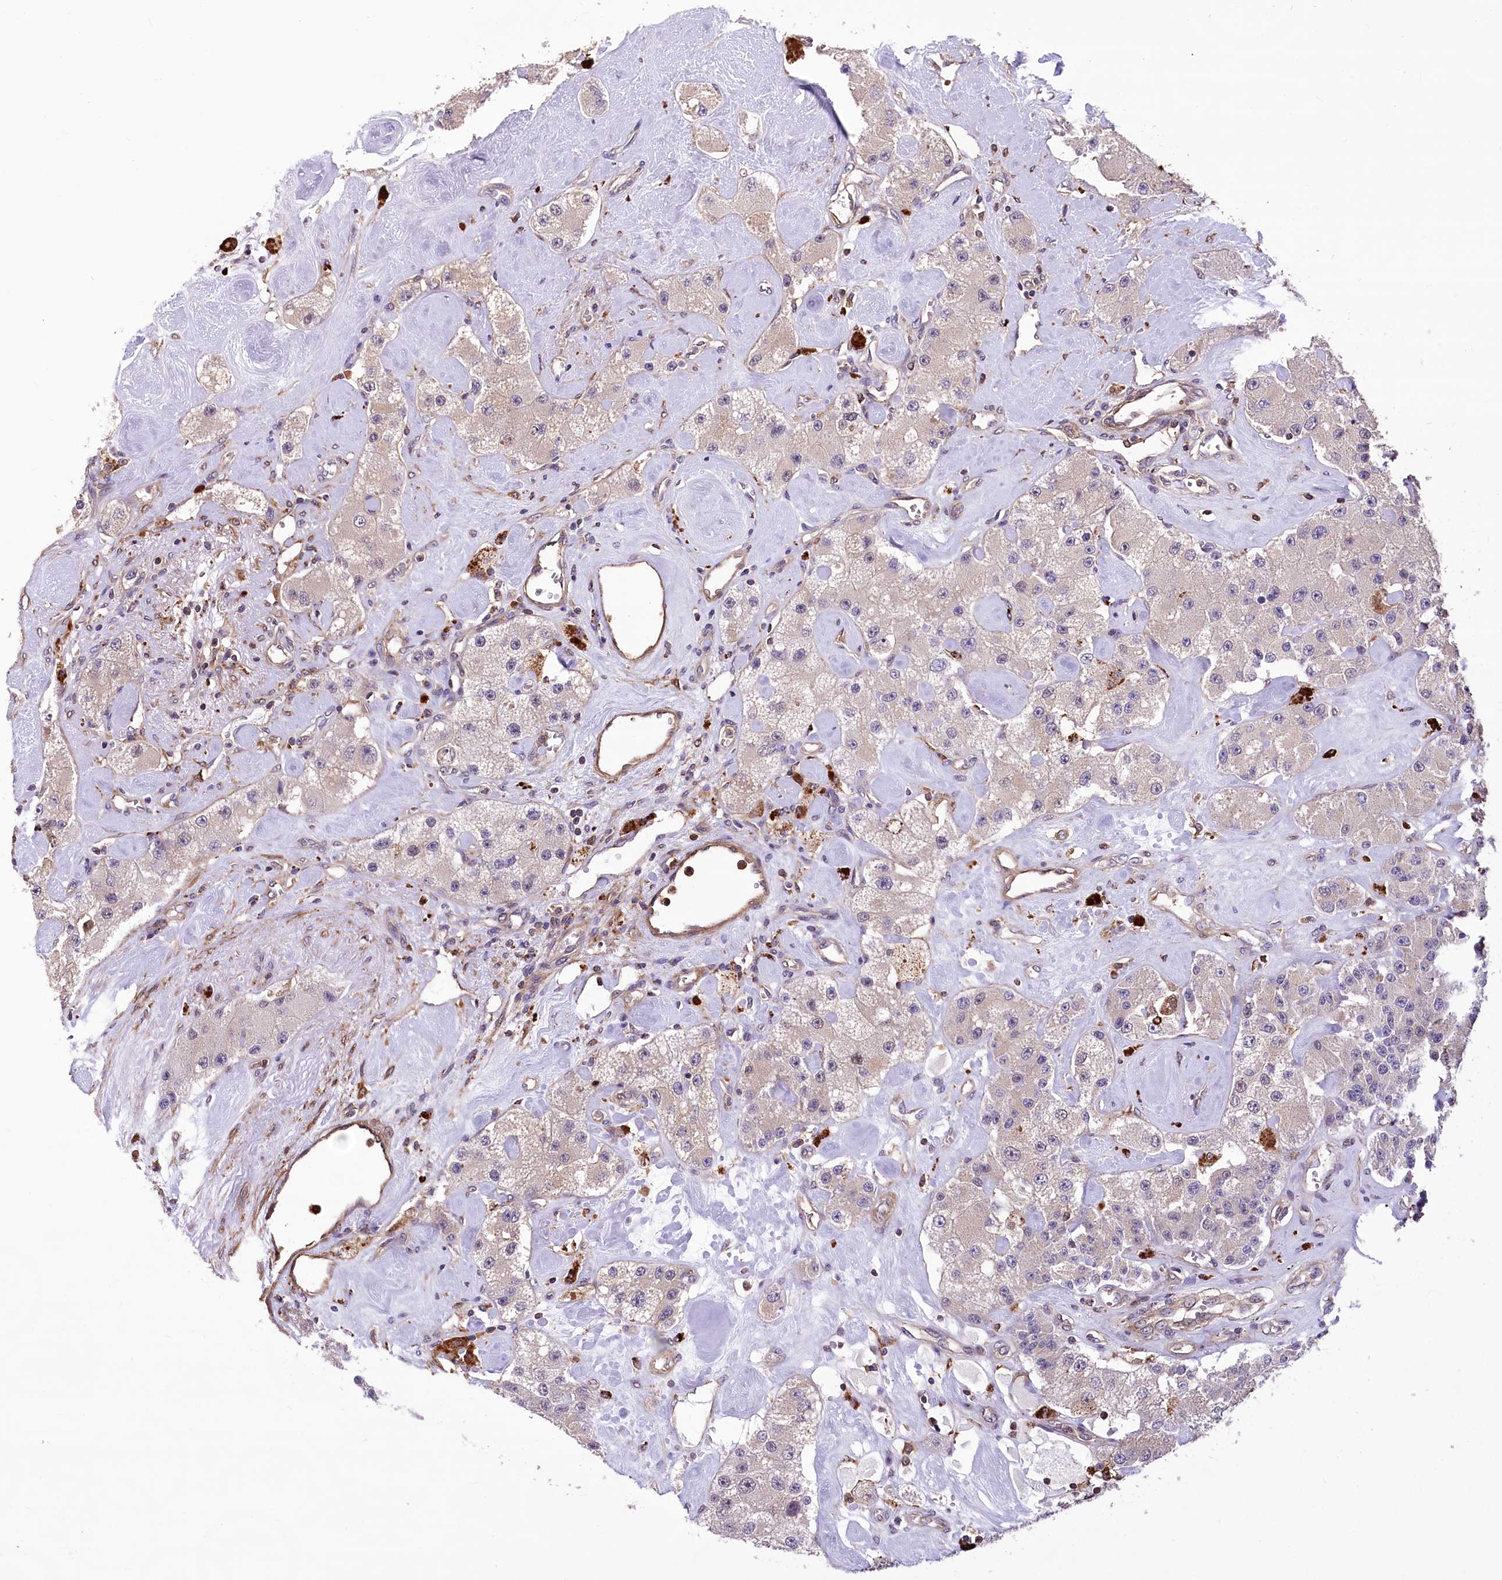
{"staining": {"intensity": "weak", "quantity": "<25%", "location": "cytoplasmic/membranous"}, "tissue": "carcinoid", "cell_type": "Tumor cells", "image_type": "cancer", "snomed": [{"axis": "morphology", "description": "Carcinoid, malignant, NOS"}, {"axis": "topography", "description": "Pancreas"}], "caption": "A high-resolution micrograph shows IHC staining of carcinoid, which shows no significant staining in tumor cells.", "gene": "DPP3", "patient": {"sex": "male", "age": 41}}